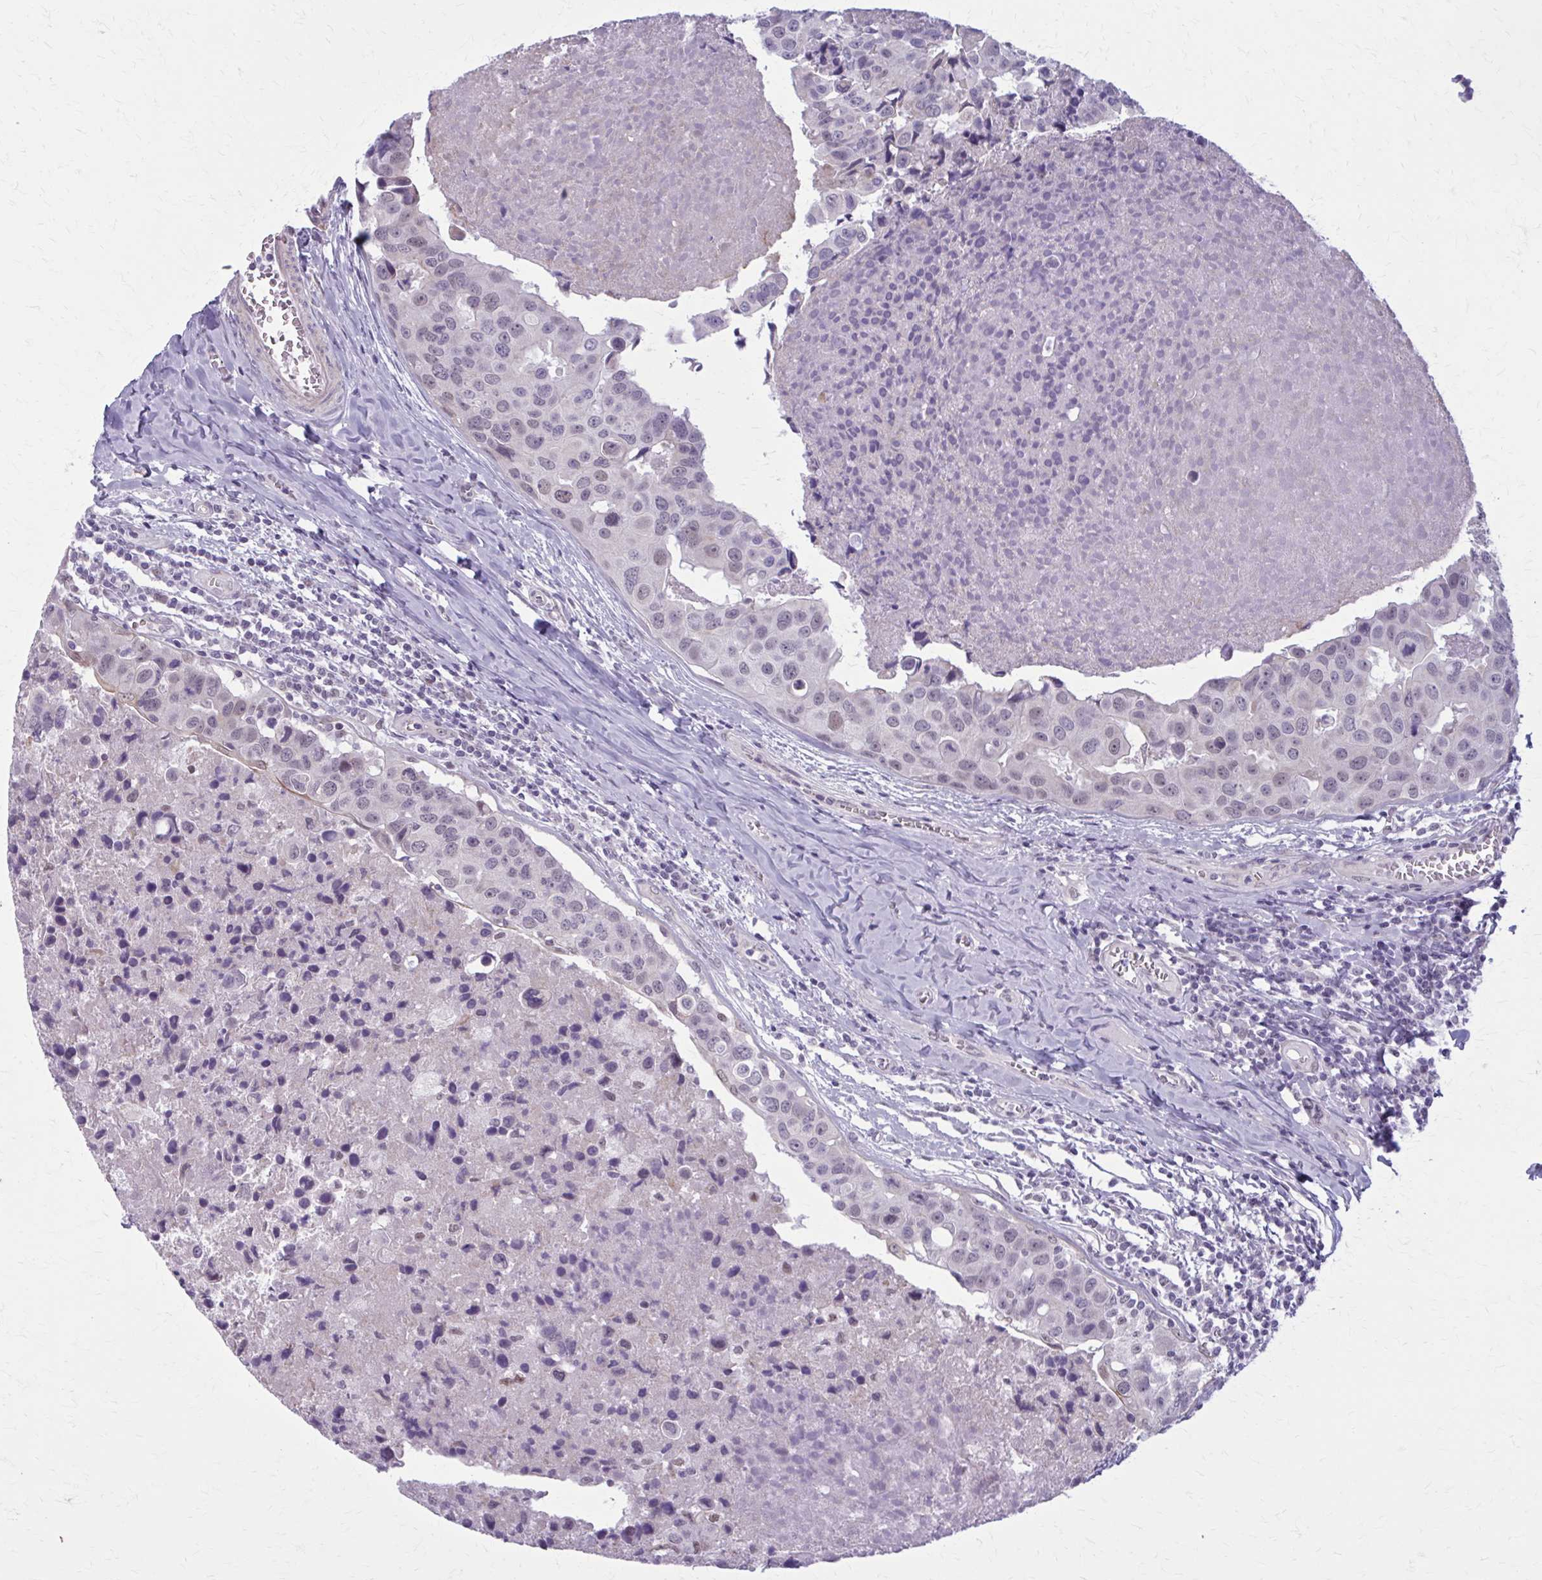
{"staining": {"intensity": "negative", "quantity": "none", "location": "none"}, "tissue": "breast cancer", "cell_type": "Tumor cells", "image_type": "cancer", "snomed": [{"axis": "morphology", "description": "Duct carcinoma"}, {"axis": "topography", "description": "Breast"}], "caption": "A micrograph of breast cancer stained for a protein demonstrates no brown staining in tumor cells.", "gene": "NUMBL", "patient": {"sex": "female", "age": 24}}